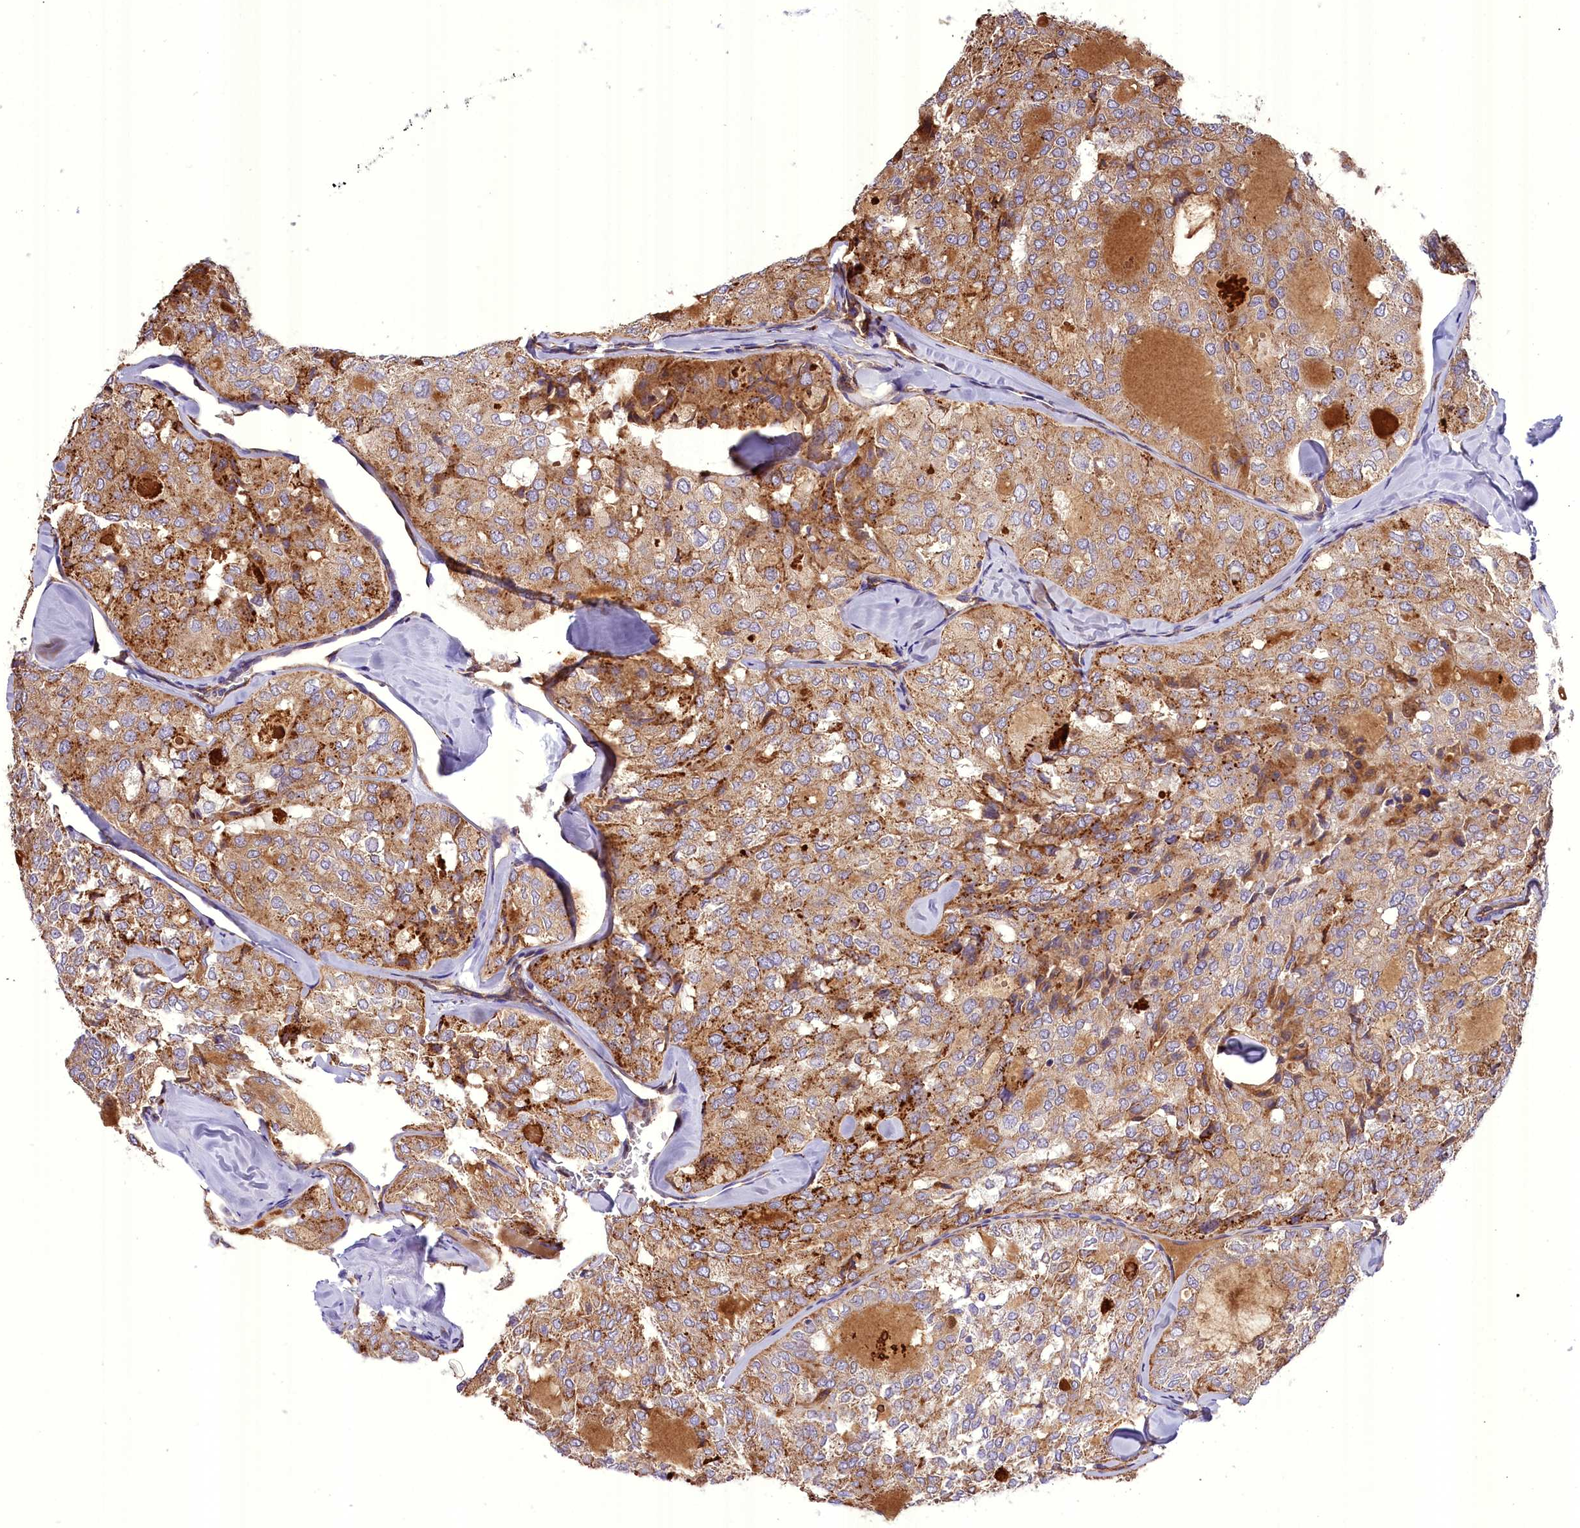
{"staining": {"intensity": "moderate", "quantity": "25%-75%", "location": "cytoplasmic/membranous"}, "tissue": "thyroid cancer", "cell_type": "Tumor cells", "image_type": "cancer", "snomed": [{"axis": "morphology", "description": "Follicular adenoma carcinoma, NOS"}, {"axis": "topography", "description": "Thyroid gland"}], "caption": "Moderate cytoplasmic/membranous positivity is present in approximately 25%-75% of tumor cells in thyroid follicular adenoma carcinoma.", "gene": "DNAJB9", "patient": {"sex": "male", "age": 75}}